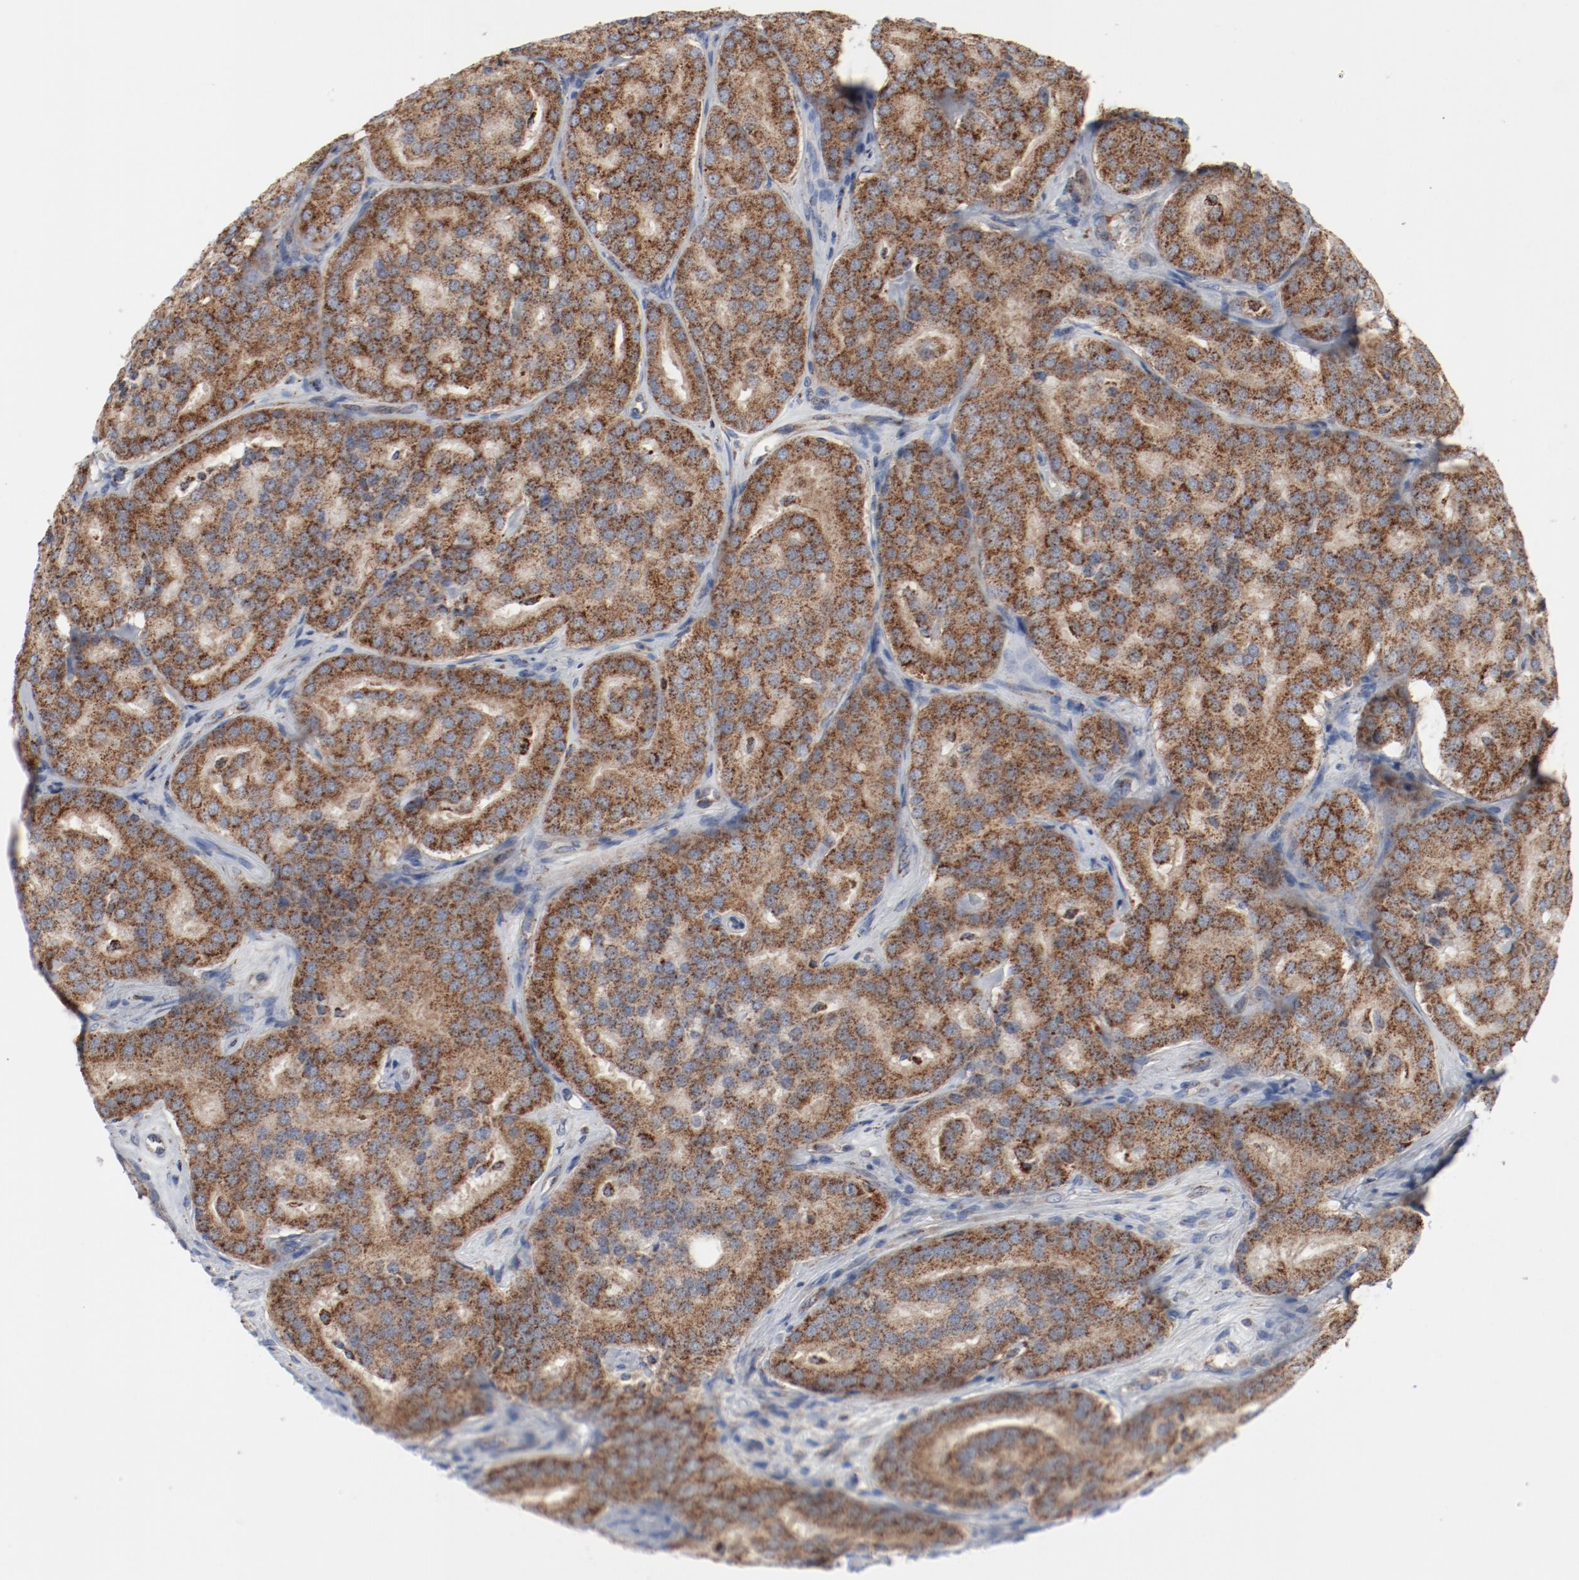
{"staining": {"intensity": "moderate", "quantity": ">75%", "location": "cytoplasmic/membranous"}, "tissue": "prostate cancer", "cell_type": "Tumor cells", "image_type": "cancer", "snomed": [{"axis": "morphology", "description": "Adenocarcinoma, High grade"}, {"axis": "topography", "description": "Prostate"}], "caption": "An IHC image of tumor tissue is shown. Protein staining in brown highlights moderate cytoplasmic/membranous positivity in adenocarcinoma (high-grade) (prostate) within tumor cells. Using DAB (3,3'-diaminobenzidine) (brown) and hematoxylin (blue) stains, captured at high magnification using brightfield microscopy.", "gene": "SETD3", "patient": {"sex": "male", "age": 64}}